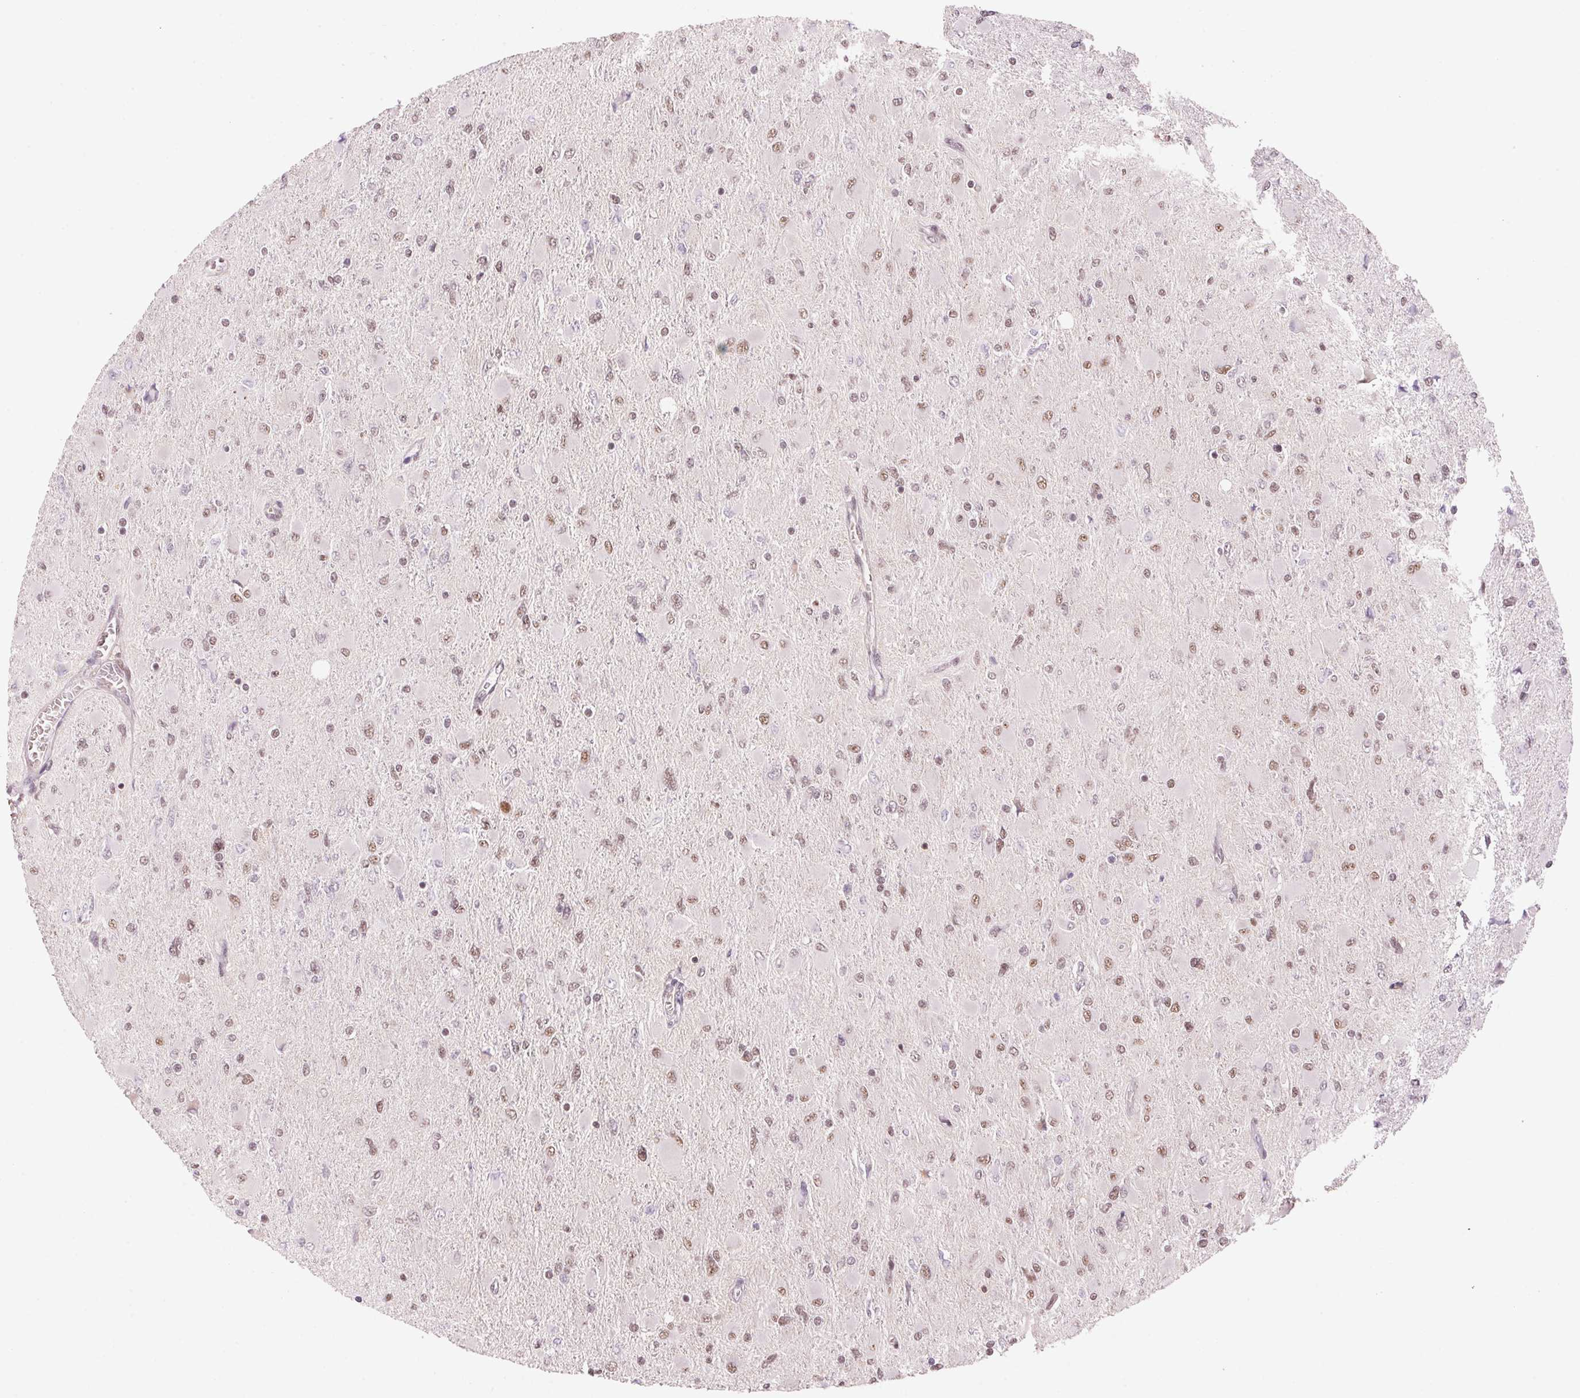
{"staining": {"intensity": "weak", "quantity": ">75%", "location": "nuclear"}, "tissue": "glioma", "cell_type": "Tumor cells", "image_type": "cancer", "snomed": [{"axis": "morphology", "description": "Glioma, malignant, High grade"}, {"axis": "topography", "description": "Cerebral cortex"}], "caption": "Human malignant glioma (high-grade) stained with a protein marker shows weak staining in tumor cells.", "gene": "HNRNPDL", "patient": {"sex": "female", "age": 36}}